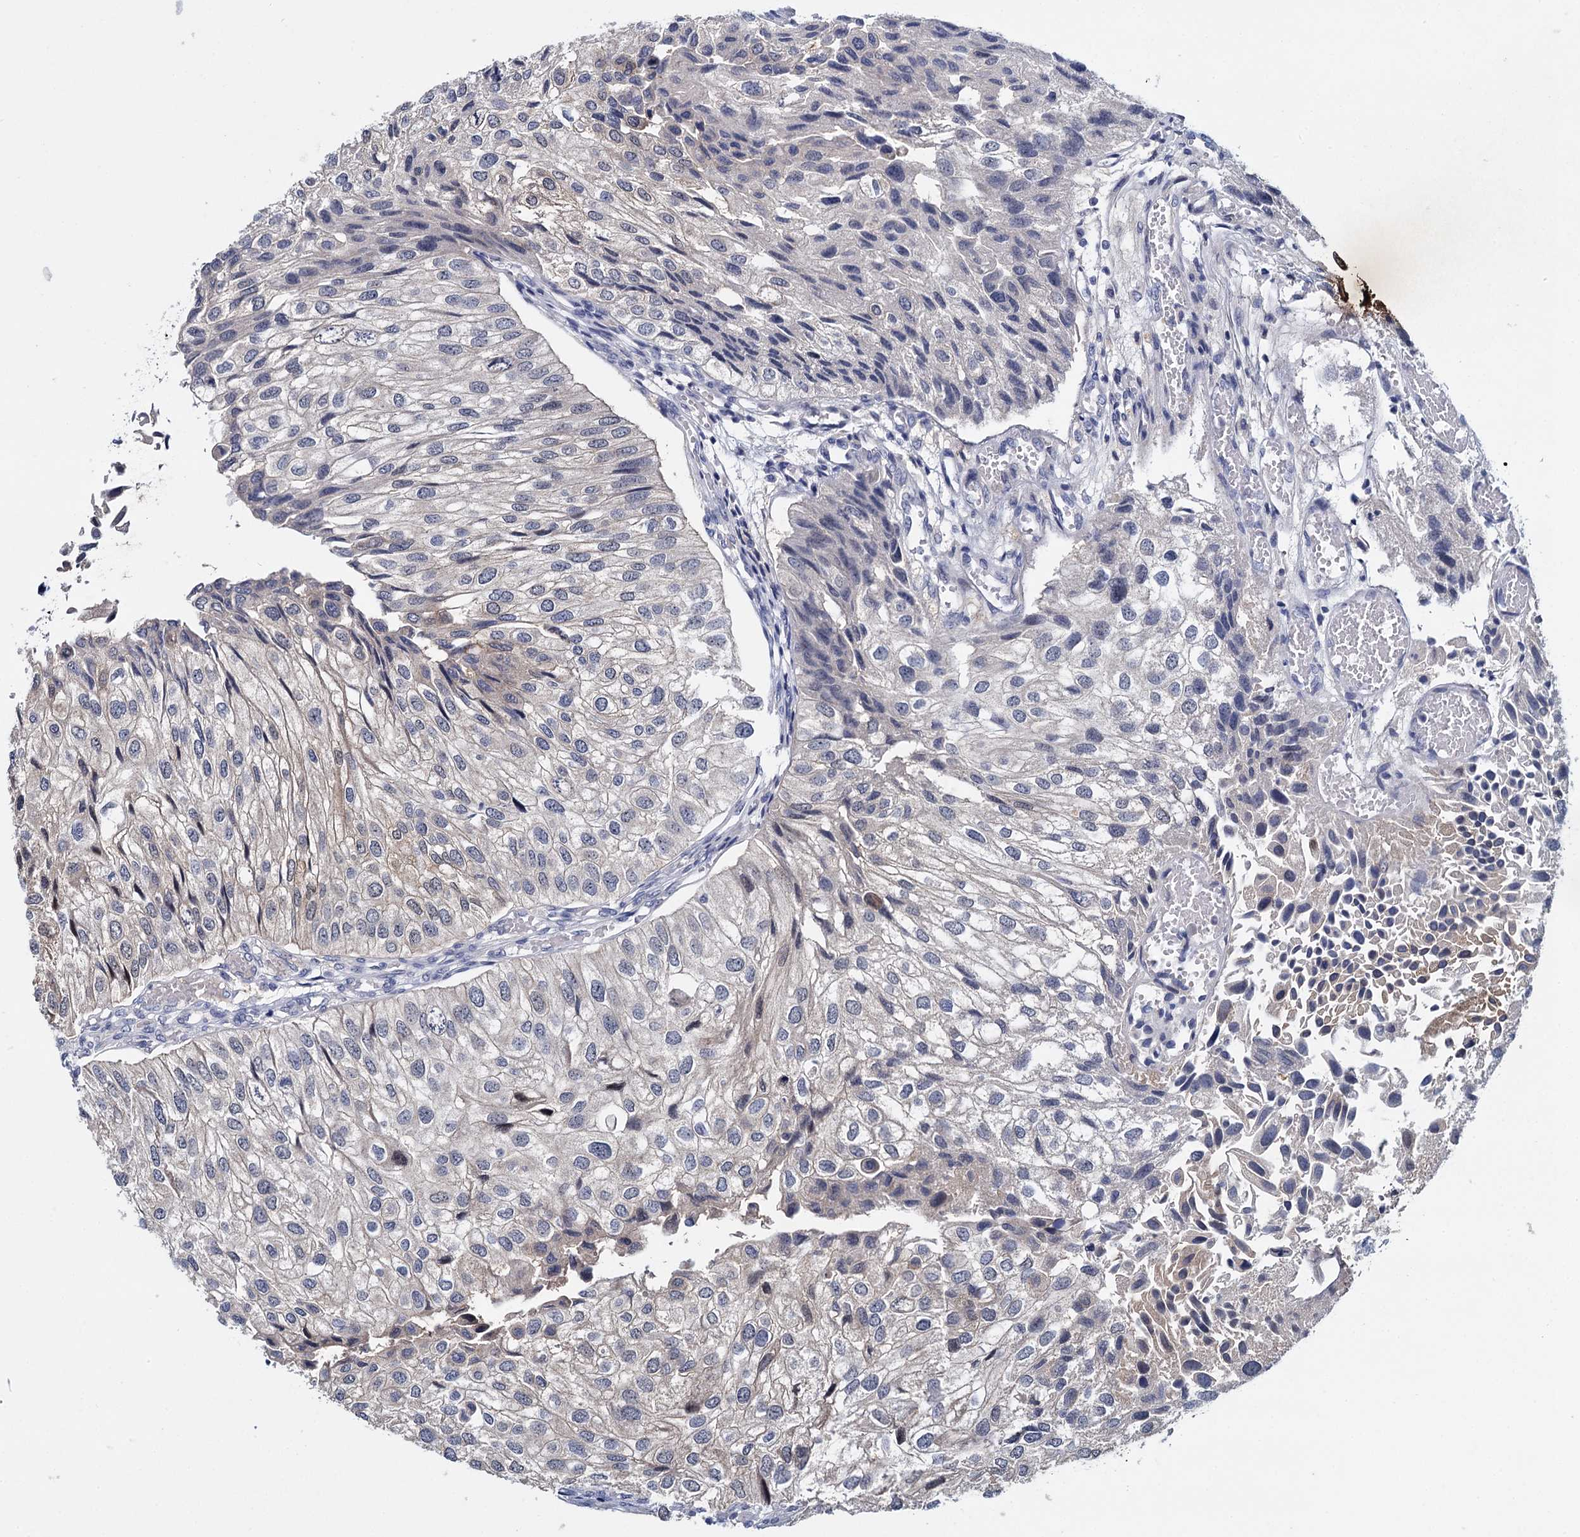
{"staining": {"intensity": "negative", "quantity": "none", "location": "none"}, "tissue": "urothelial cancer", "cell_type": "Tumor cells", "image_type": "cancer", "snomed": [{"axis": "morphology", "description": "Urothelial carcinoma, Low grade"}, {"axis": "topography", "description": "Urinary bladder"}], "caption": "Protein analysis of urothelial cancer exhibits no significant staining in tumor cells. (DAB (3,3'-diaminobenzidine) immunohistochemistry (IHC) visualized using brightfield microscopy, high magnification).", "gene": "SFN", "patient": {"sex": "female", "age": 89}}